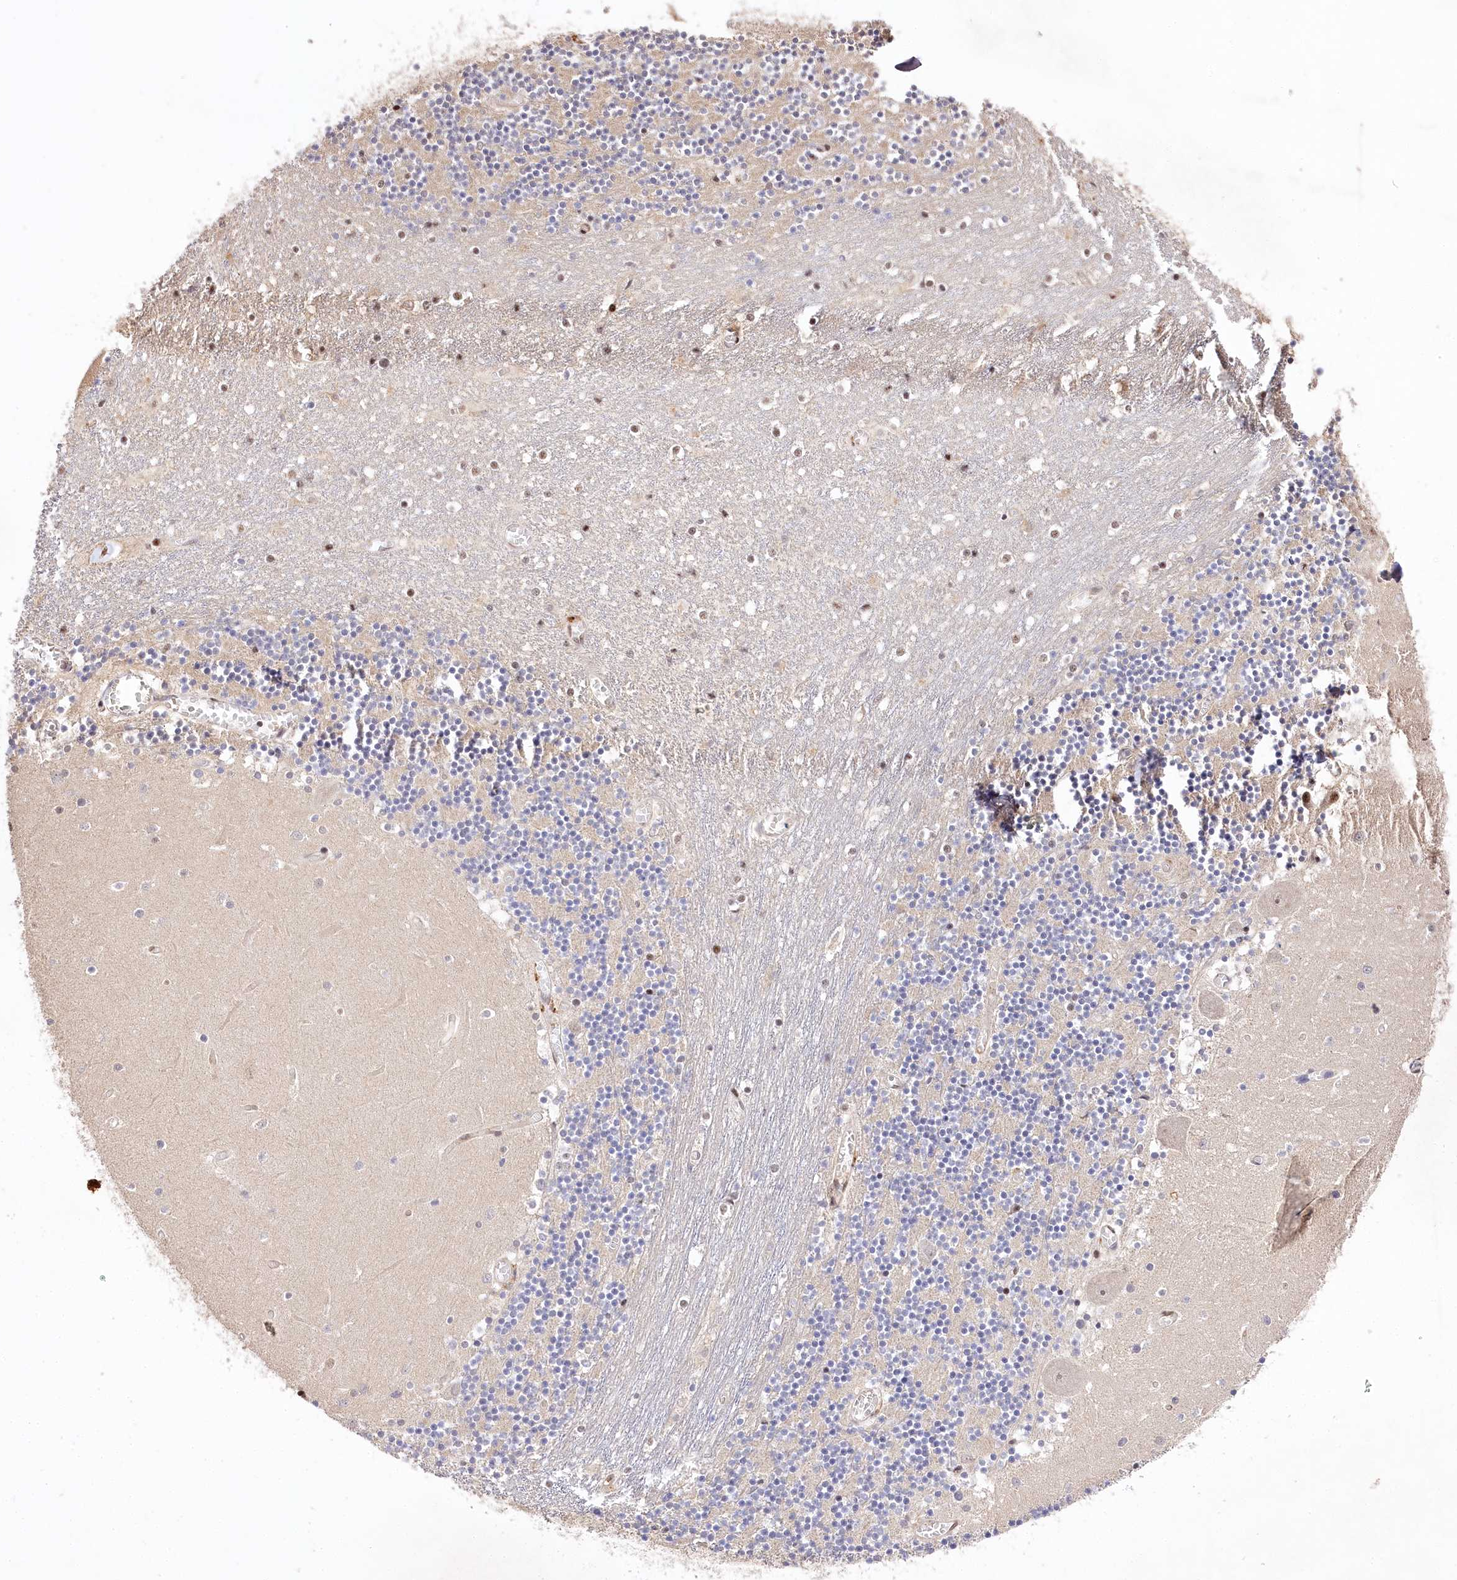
{"staining": {"intensity": "negative", "quantity": "none", "location": "none"}, "tissue": "cerebellum", "cell_type": "Cells in granular layer", "image_type": "normal", "snomed": [{"axis": "morphology", "description": "Normal tissue, NOS"}, {"axis": "topography", "description": "Cerebellum"}], "caption": "Micrograph shows no significant protein positivity in cells in granular layer of benign cerebellum.", "gene": "PYROXD1", "patient": {"sex": "female", "age": 28}}